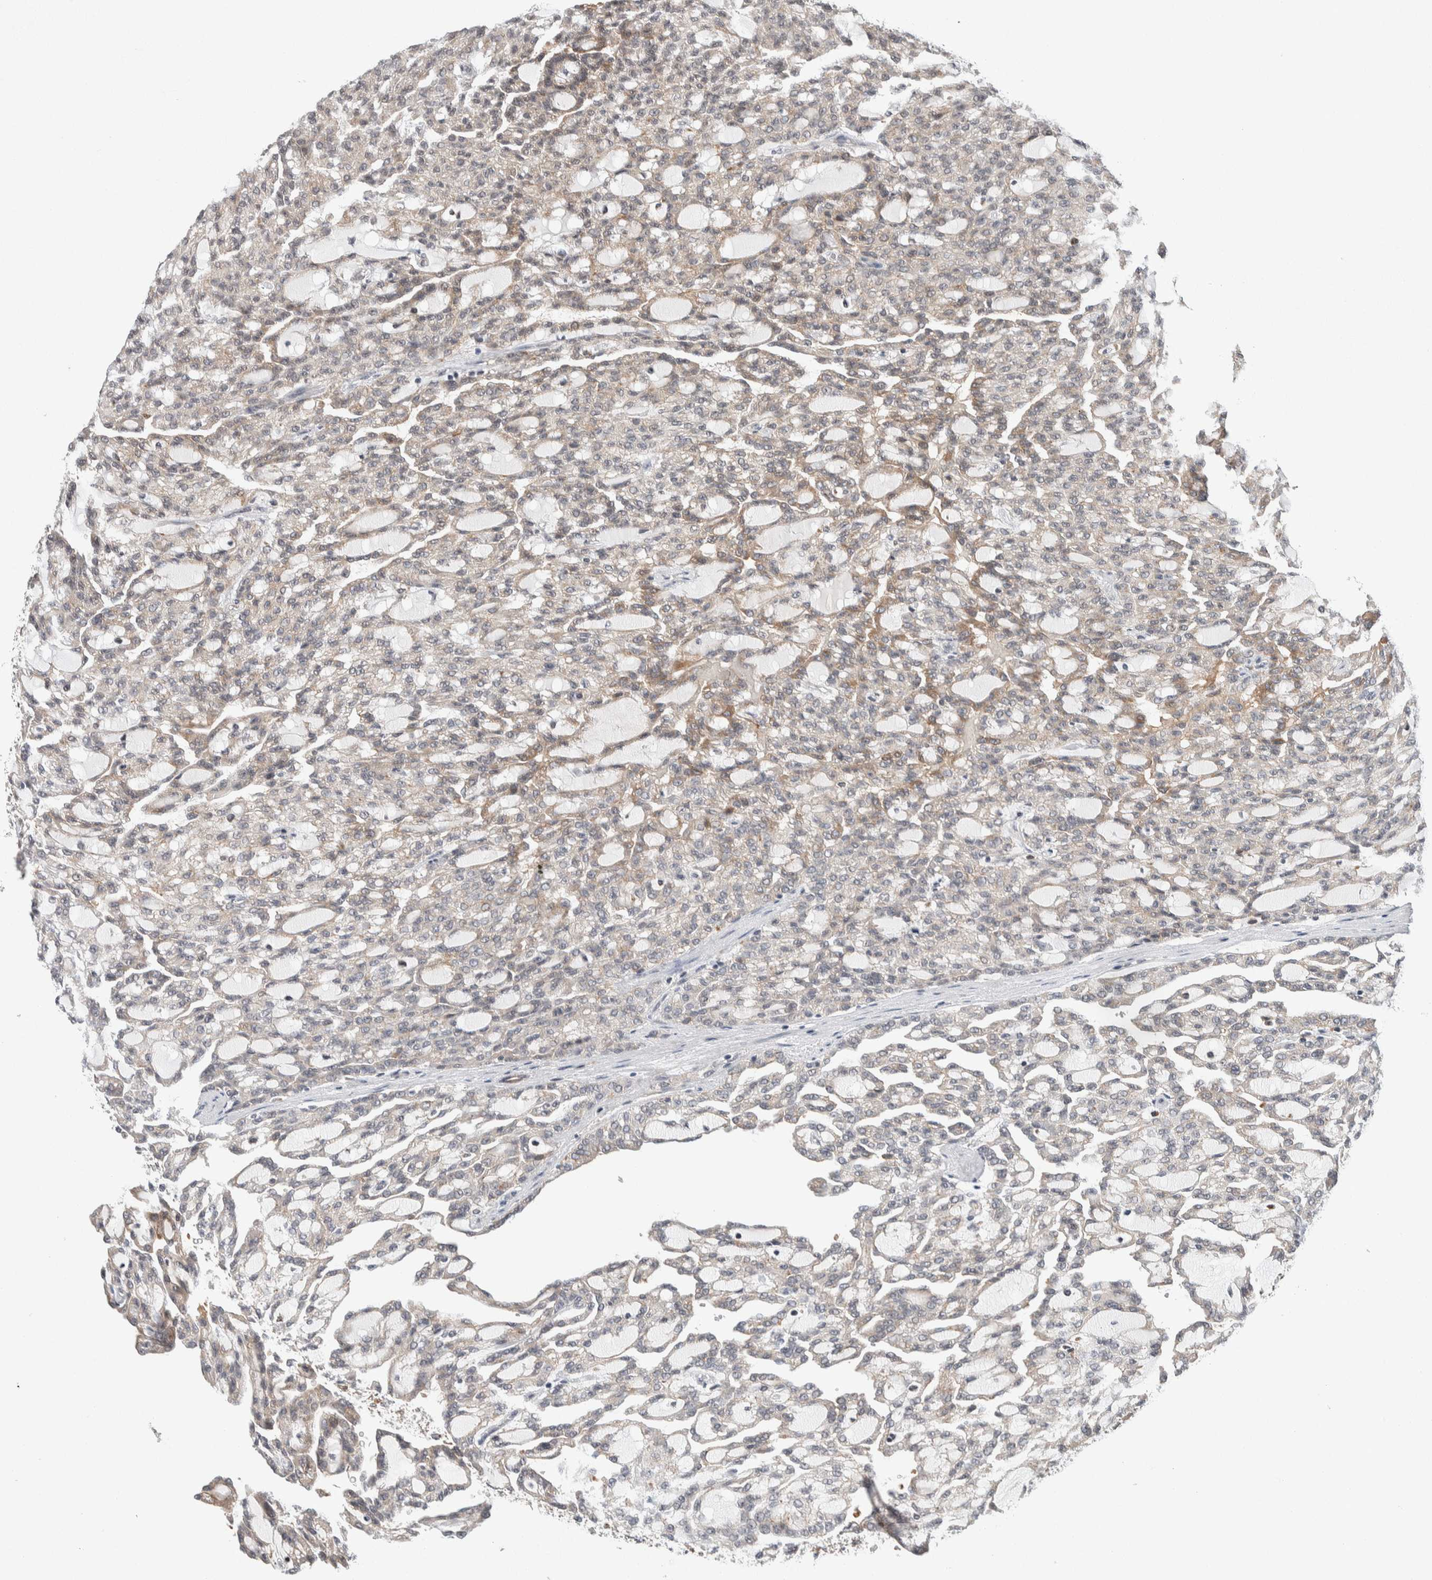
{"staining": {"intensity": "weak", "quantity": "25%-75%", "location": "cytoplasmic/membranous"}, "tissue": "renal cancer", "cell_type": "Tumor cells", "image_type": "cancer", "snomed": [{"axis": "morphology", "description": "Adenocarcinoma, NOS"}, {"axis": "topography", "description": "Kidney"}], "caption": "Protein staining of adenocarcinoma (renal) tissue exhibits weak cytoplasmic/membranous positivity in about 25%-75% of tumor cells.", "gene": "KCNK1", "patient": {"sex": "male", "age": 63}}